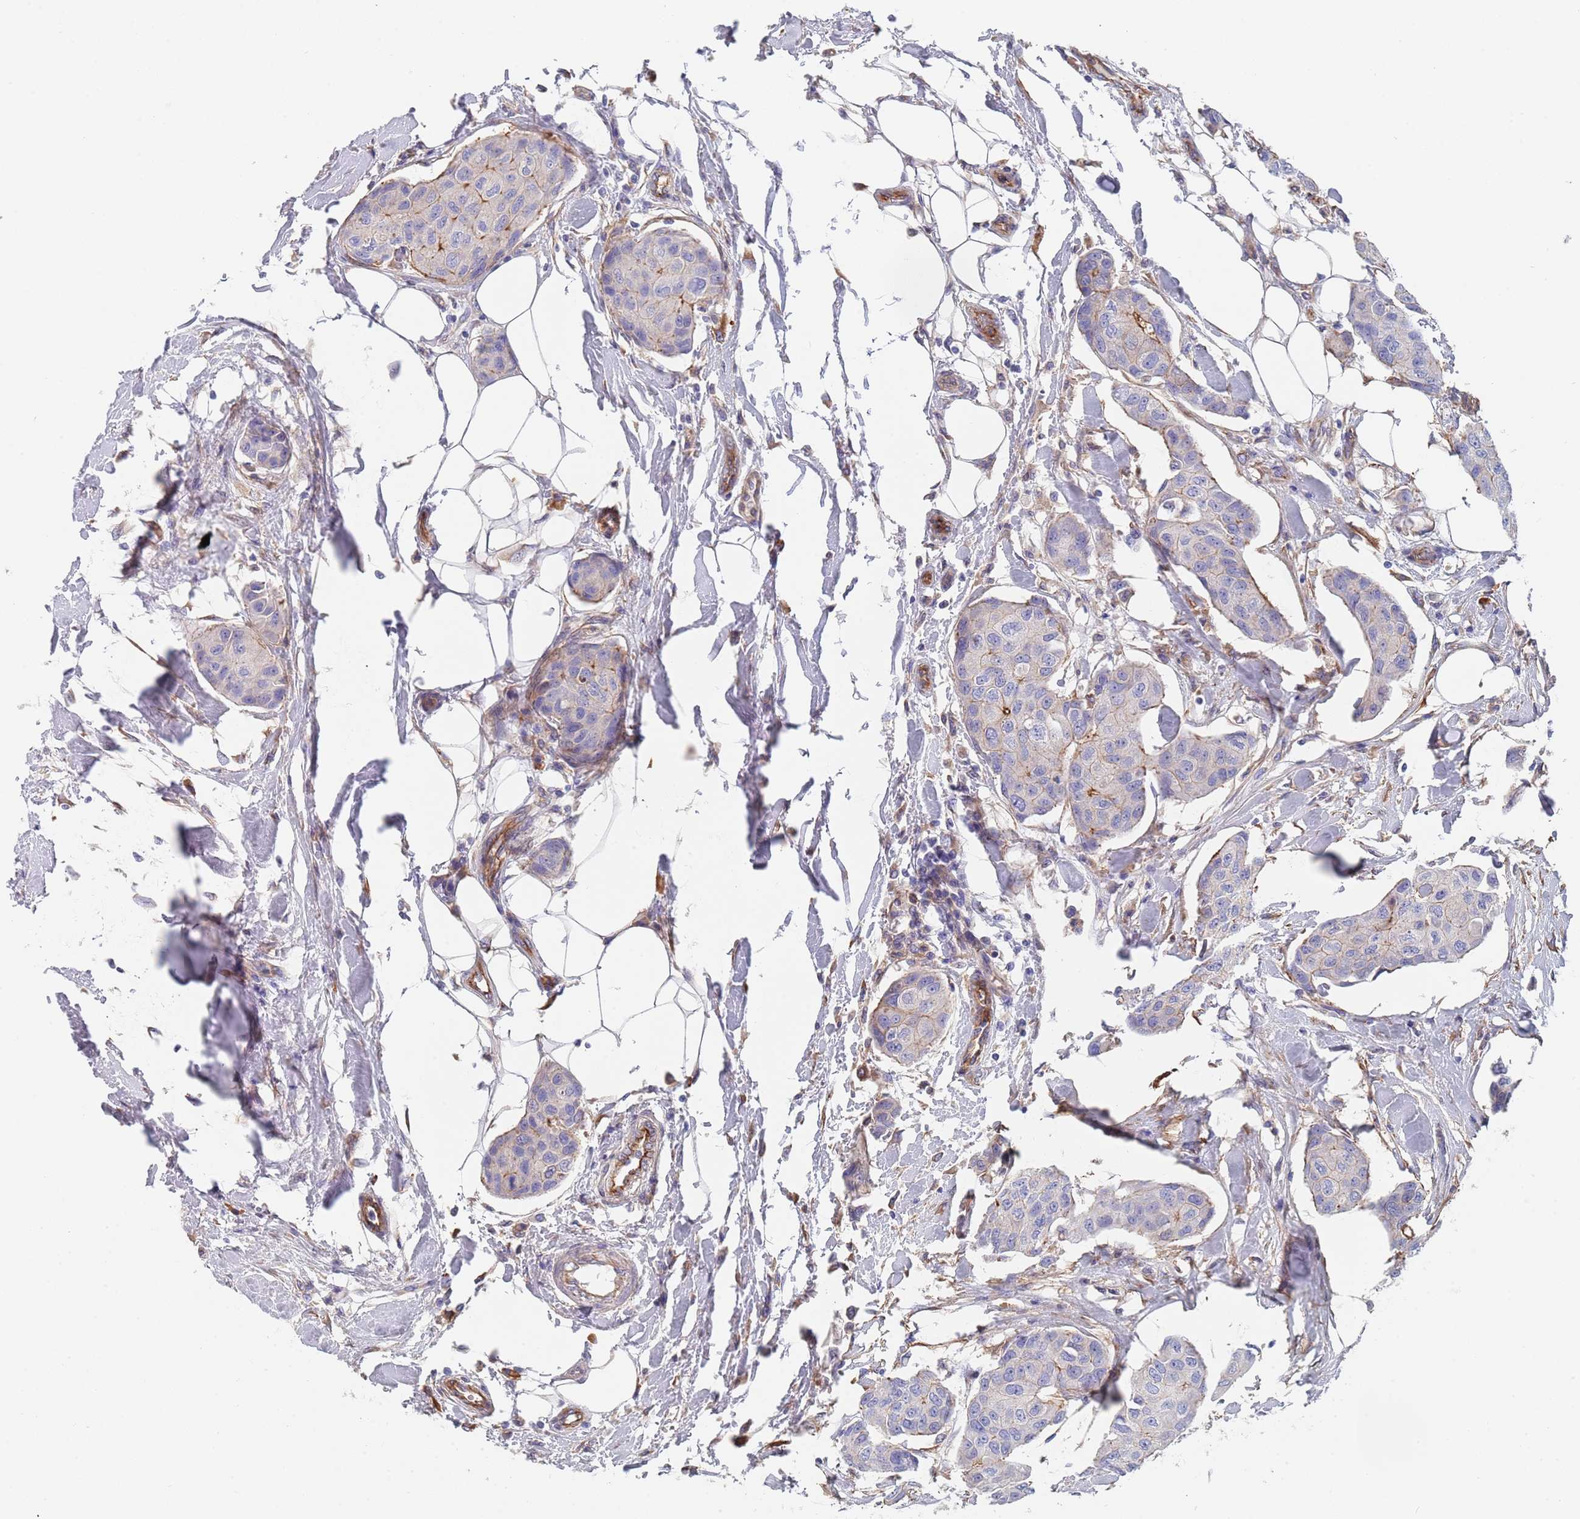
{"staining": {"intensity": "moderate", "quantity": "<25%", "location": "cytoplasmic/membranous"}, "tissue": "breast cancer", "cell_type": "Tumor cells", "image_type": "cancer", "snomed": [{"axis": "morphology", "description": "Duct carcinoma"}, {"axis": "topography", "description": "Breast"}, {"axis": "topography", "description": "Lymph node"}], "caption": "Moderate cytoplasmic/membranous protein positivity is seen in approximately <25% of tumor cells in breast cancer.", "gene": "DCUN1D3", "patient": {"sex": "female", "age": 80}}